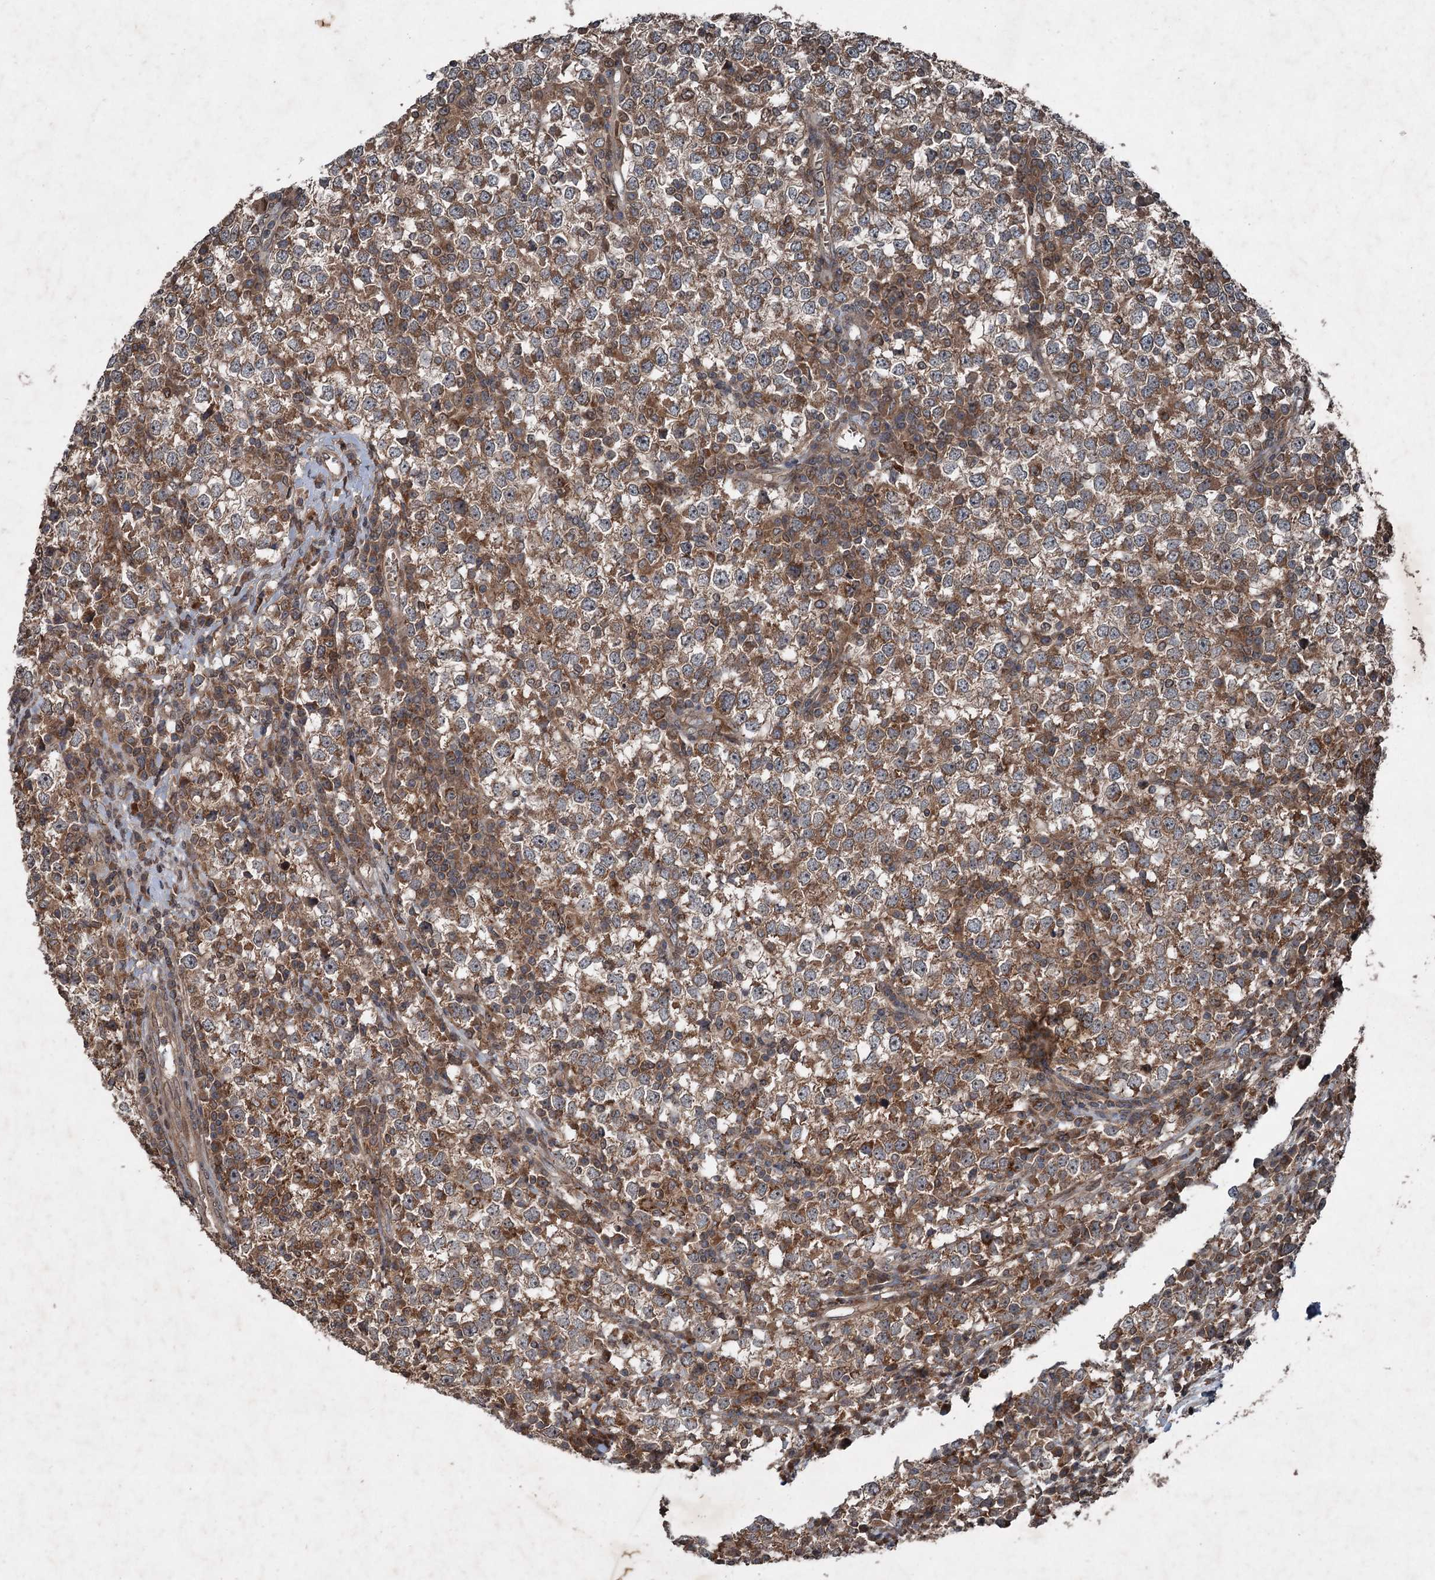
{"staining": {"intensity": "moderate", "quantity": ">75%", "location": "cytoplasmic/membranous"}, "tissue": "testis cancer", "cell_type": "Tumor cells", "image_type": "cancer", "snomed": [{"axis": "morphology", "description": "Seminoma, NOS"}, {"axis": "topography", "description": "Testis"}], "caption": "Immunohistochemistry histopathology image of neoplastic tissue: human testis seminoma stained using IHC shows medium levels of moderate protein expression localized specifically in the cytoplasmic/membranous of tumor cells, appearing as a cytoplasmic/membranous brown color.", "gene": "ALAS1", "patient": {"sex": "male", "age": 65}}